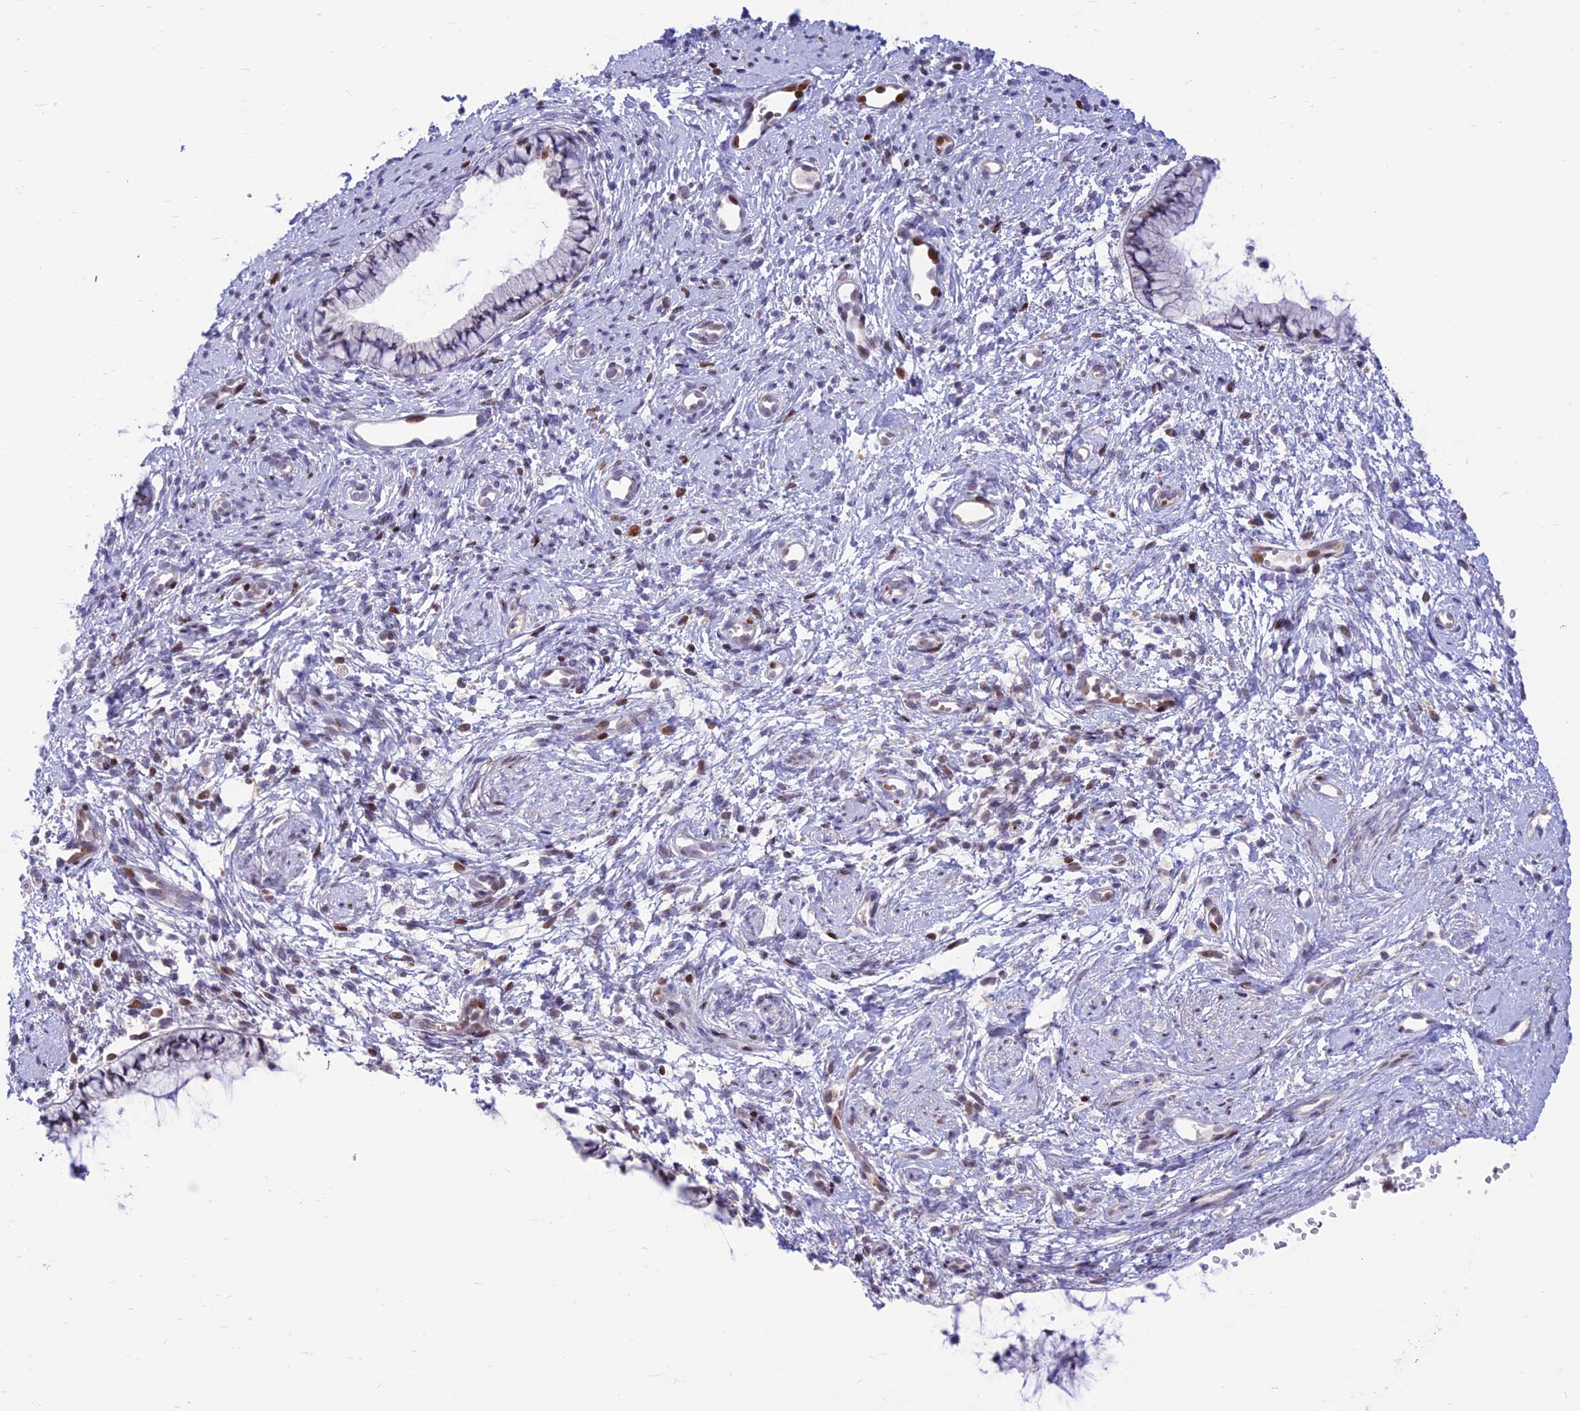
{"staining": {"intensity": "moderate", "quantity": "<25%", "location": "nuclear"}, "tissue": "cervix", "cell_type": "Glandular cells", "image_type": "normal", "snomed": [{"axis": "morphology", "description": "Normal tissue, NOS"}, {"axis": "topography", "description": "Cervix"}], "caption": "This image demonstrates benign cervix stained with immunohistochemistry (IHC) to label a protein in brown. The nuclear of glandular cells show moderate positivity for the protein. Nuclei are counter-stained blue.", "gene": "FAM186B", "patient": {"sex": "female", "age": 57}}